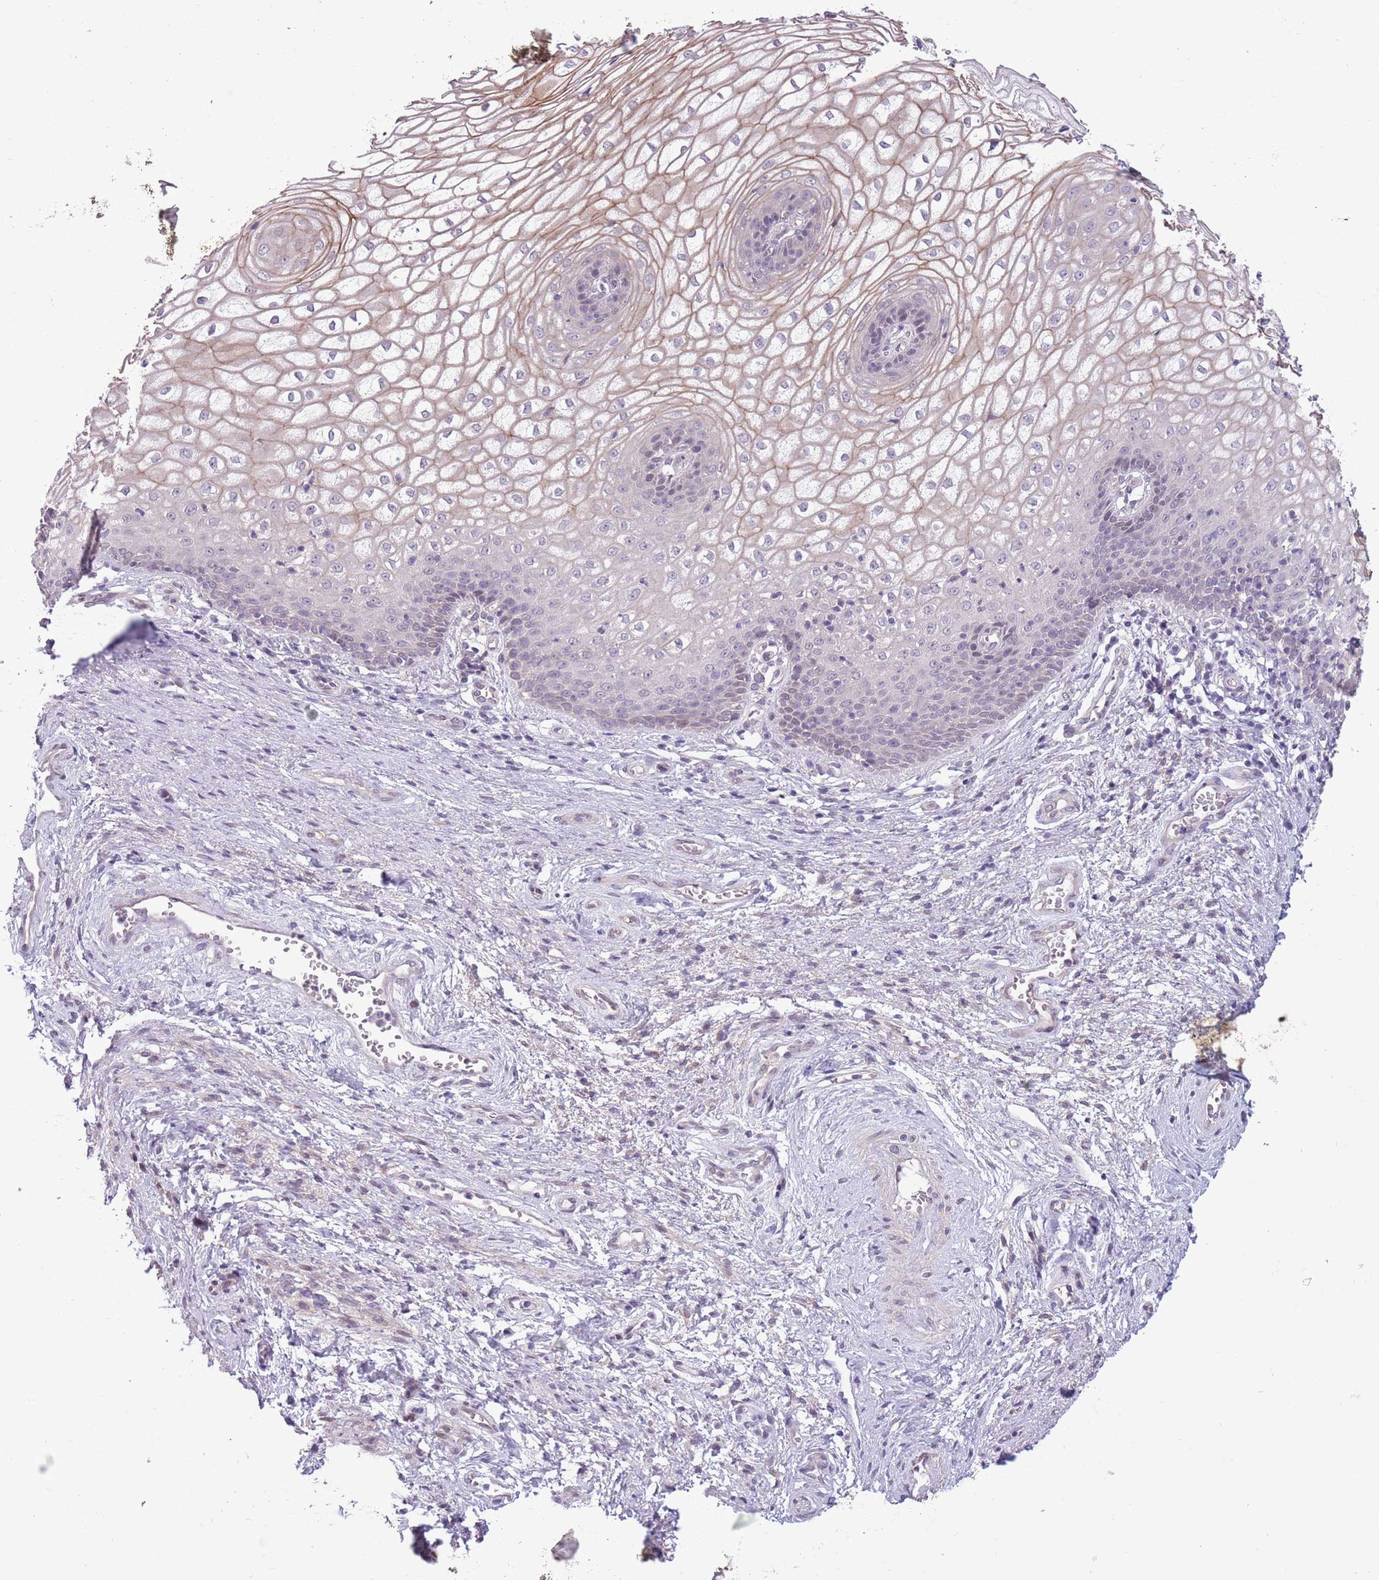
{"staining": {"intensity": "moderate", "quantity": "<25%", "location": "cytoplasmic/membranous"}, "tissue": "vagina", "cell_type": "Squamous epithelial cells", "image_type": "normal", "snomed": [{"axis": "morphology", "description": "Normal tissue, NOS"}, {"axis": "topography", "description": "Vagina"}], "caption": "IHC (DAB (3,3'-diaminobenzidine)) staining of unremarkable human vagina exhibits moderate cytoplasmic/membranous protein expression in approximately <25% of squamous epithelial cells. The staining was performed using DAB (3,3'-diaminobenzidine), with brown indicating positive protein expression. Nuclei are stained blue with hematoxylin.", "gene": "CCND2", "patient": {"sex": "female", "age": 34}}